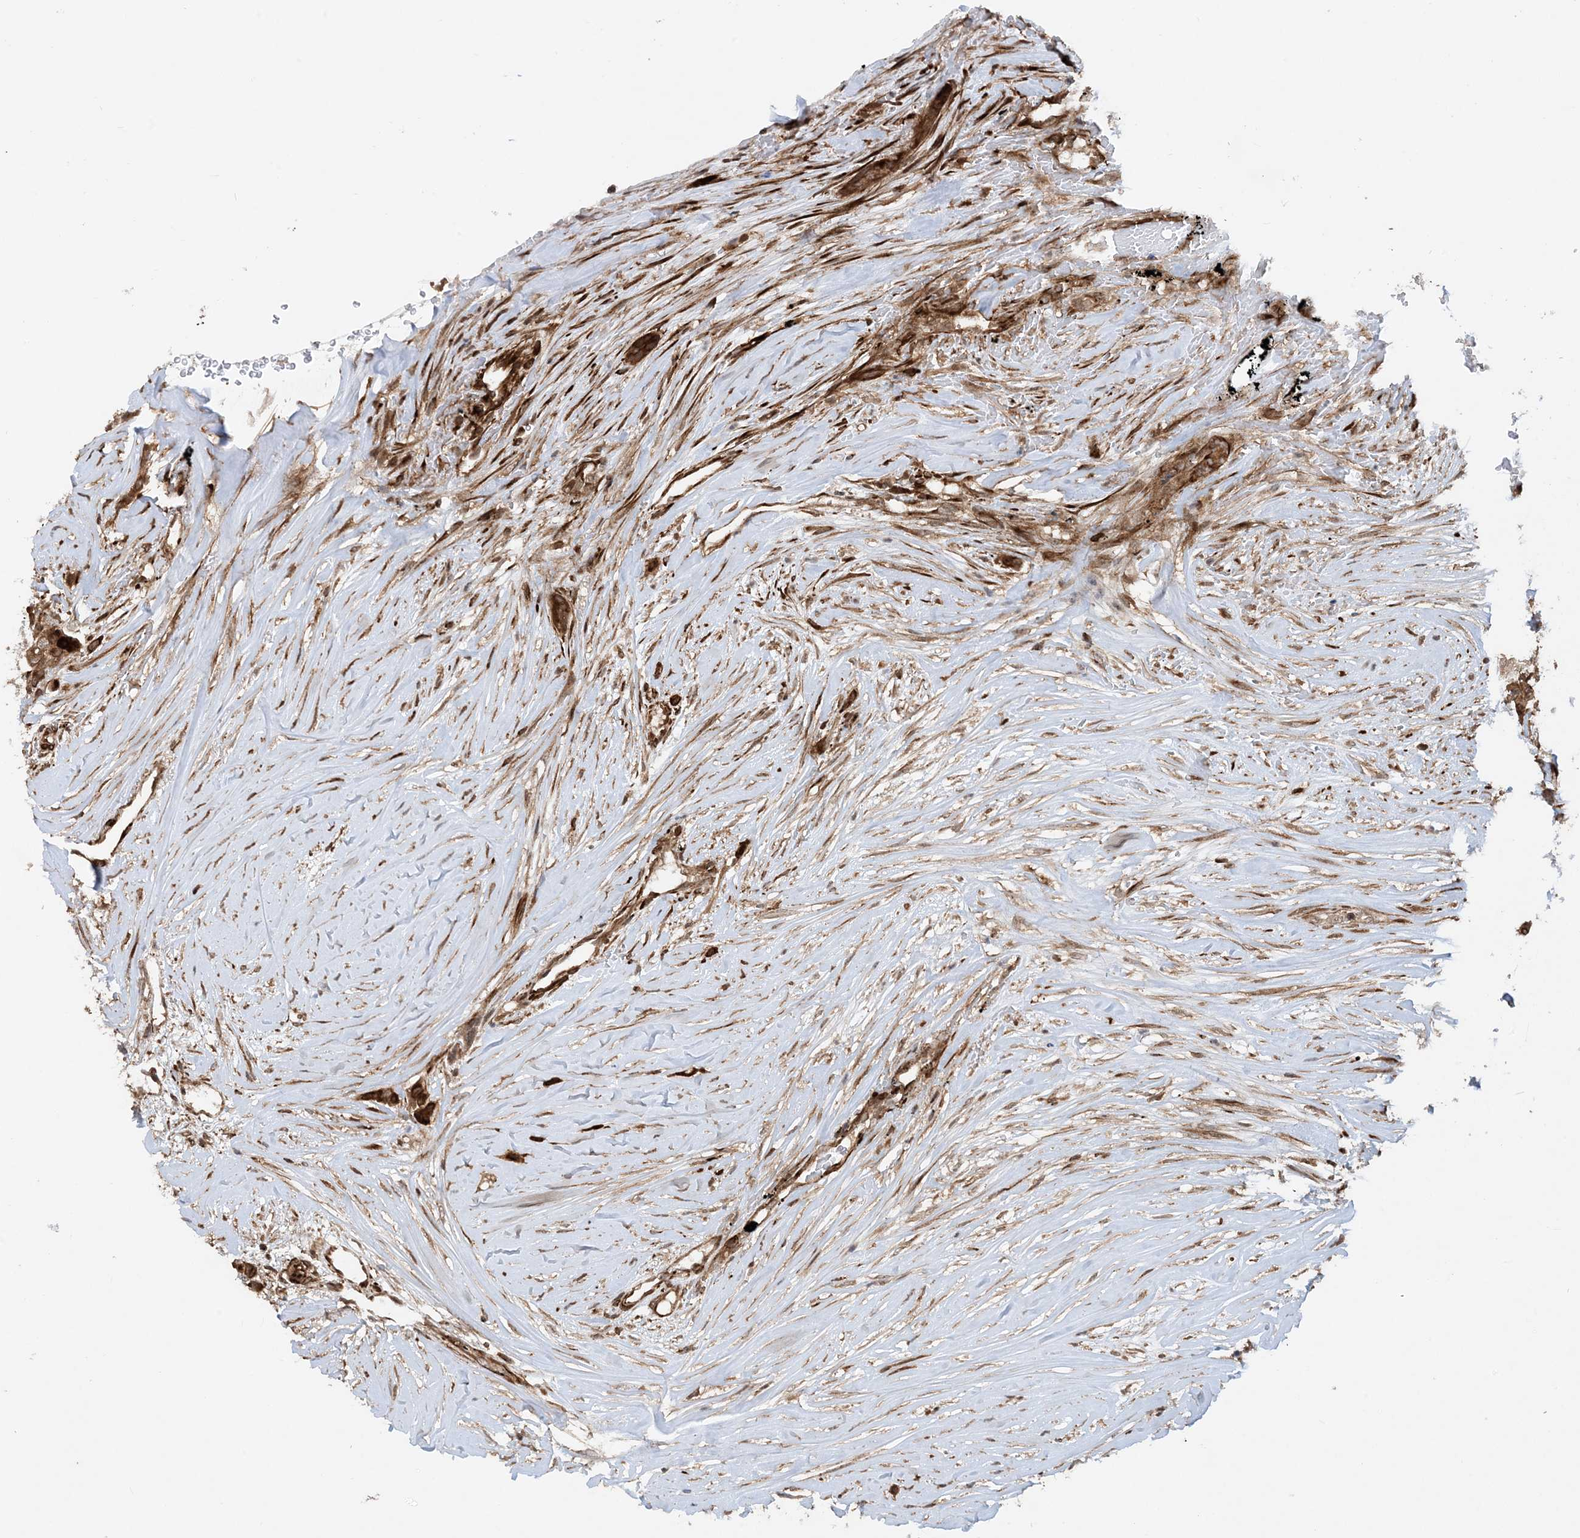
{"staining": {"intensity": "strong", "quantity": "25%-75%", "location": "cytoplasmic/membranous"}, "tissue": "breast cancer", "cell_type": "Tumor cells", "image_type": "cancer", "snomed": [{"axis": "morphology", "description": "Lobular carcinoma"}, {"axis": "topography", "description": "Breast"}], "caption": "Brown immunohistochemical staining in human breast lobular carcinoma displays strong cytoplasmic/membranous staining in approximately 25%-75% of tumor cells.", "gene": "HEMK1", "patient": {"sex": "female", "age": 51}}